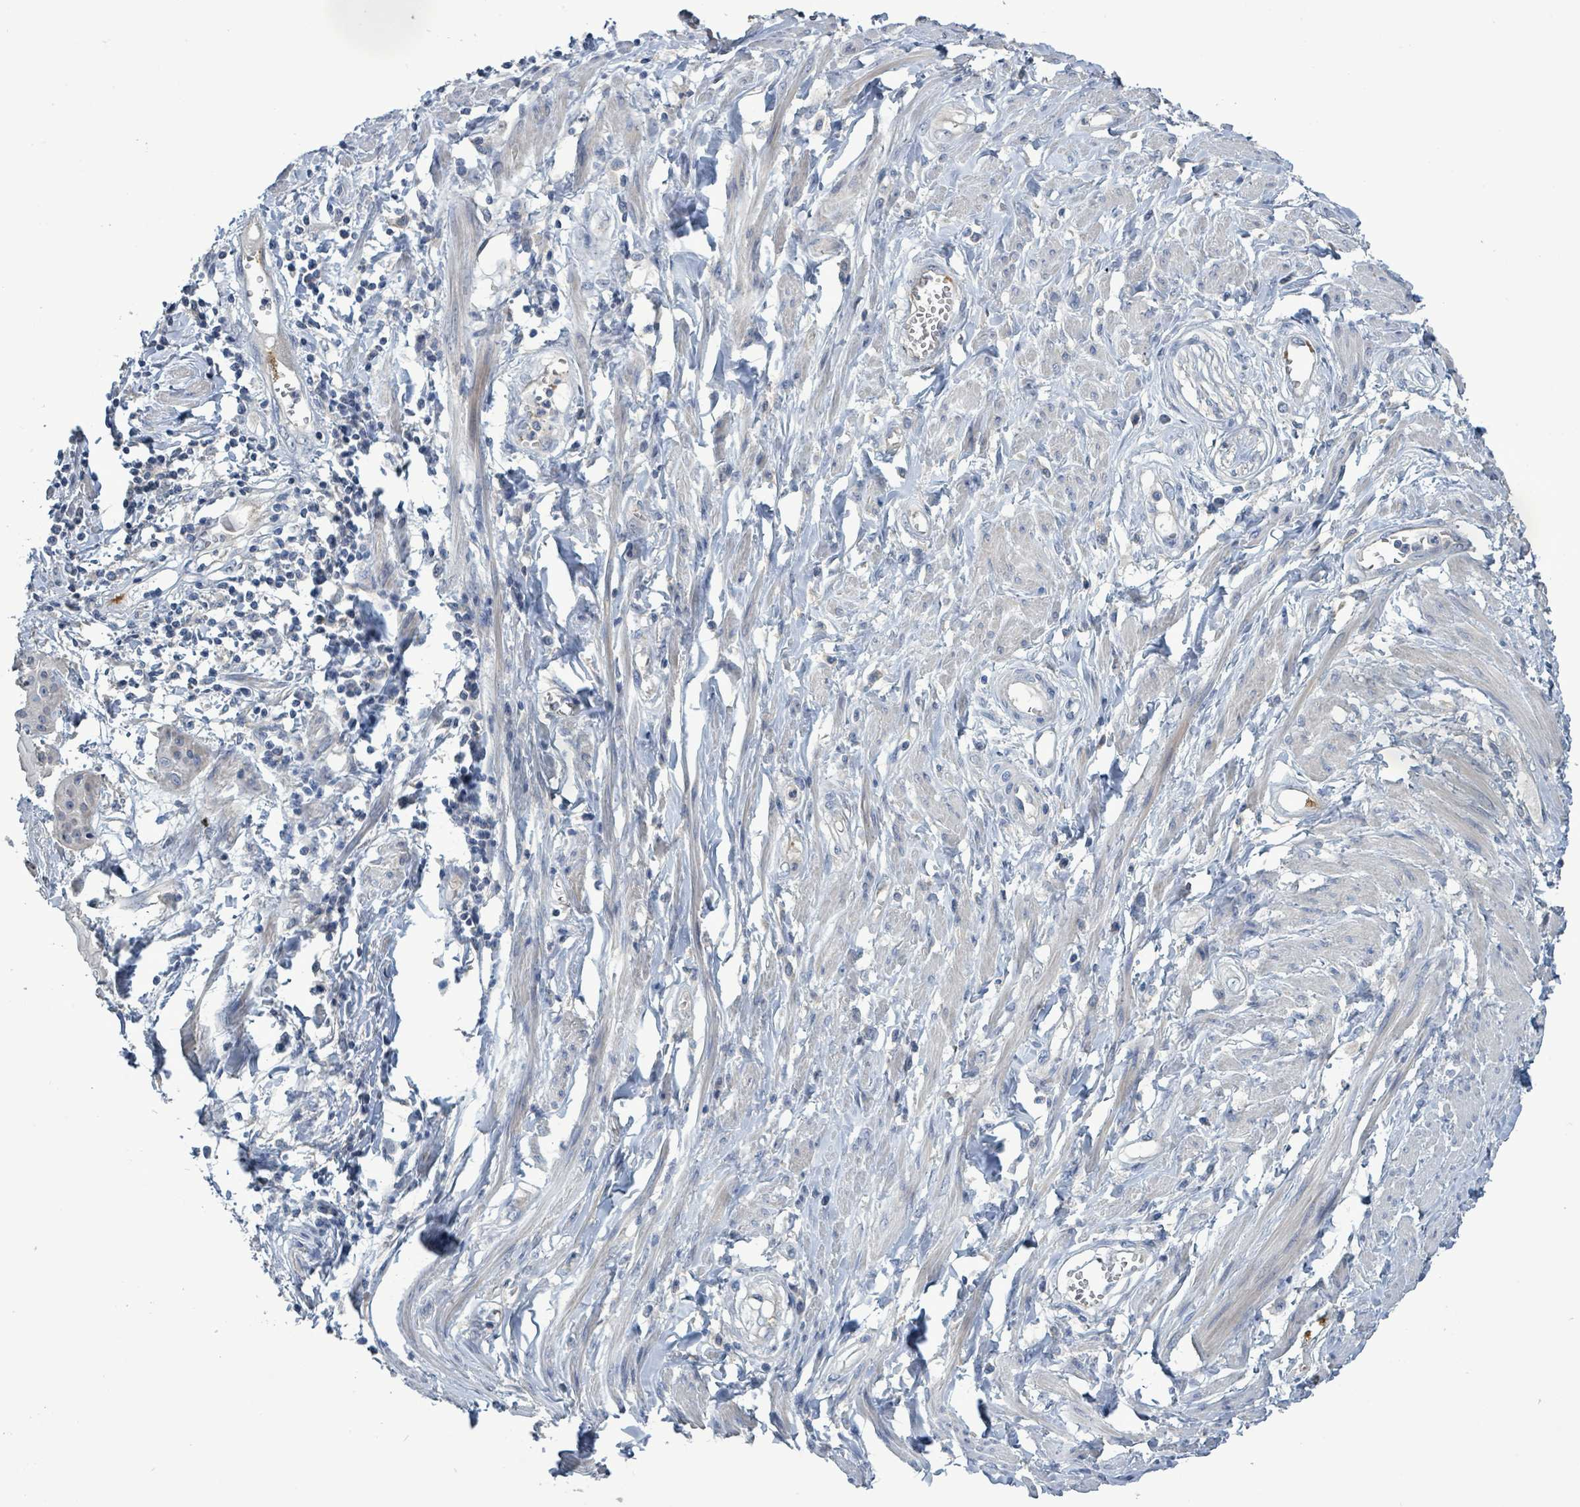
{"staining": {"intensity": "negative", "quantity": "none", "location": "none"}, "tissue": "cervical cancer", "cell_type": "Tumor cells", "image_type": "cancer", "snomed": [{"axis": "morphology", "description": "Squamous cell carcinoma, NOS"}, {"axis": "topography", "description": "Cervix"}], "caption": "A micrograph of squamous cell carcinoma (cervical) stained for a protein demonstrates no brown staining in tumor cells.", "gene": "KRAS", "patient": {"sex": "female", "age": 57}}